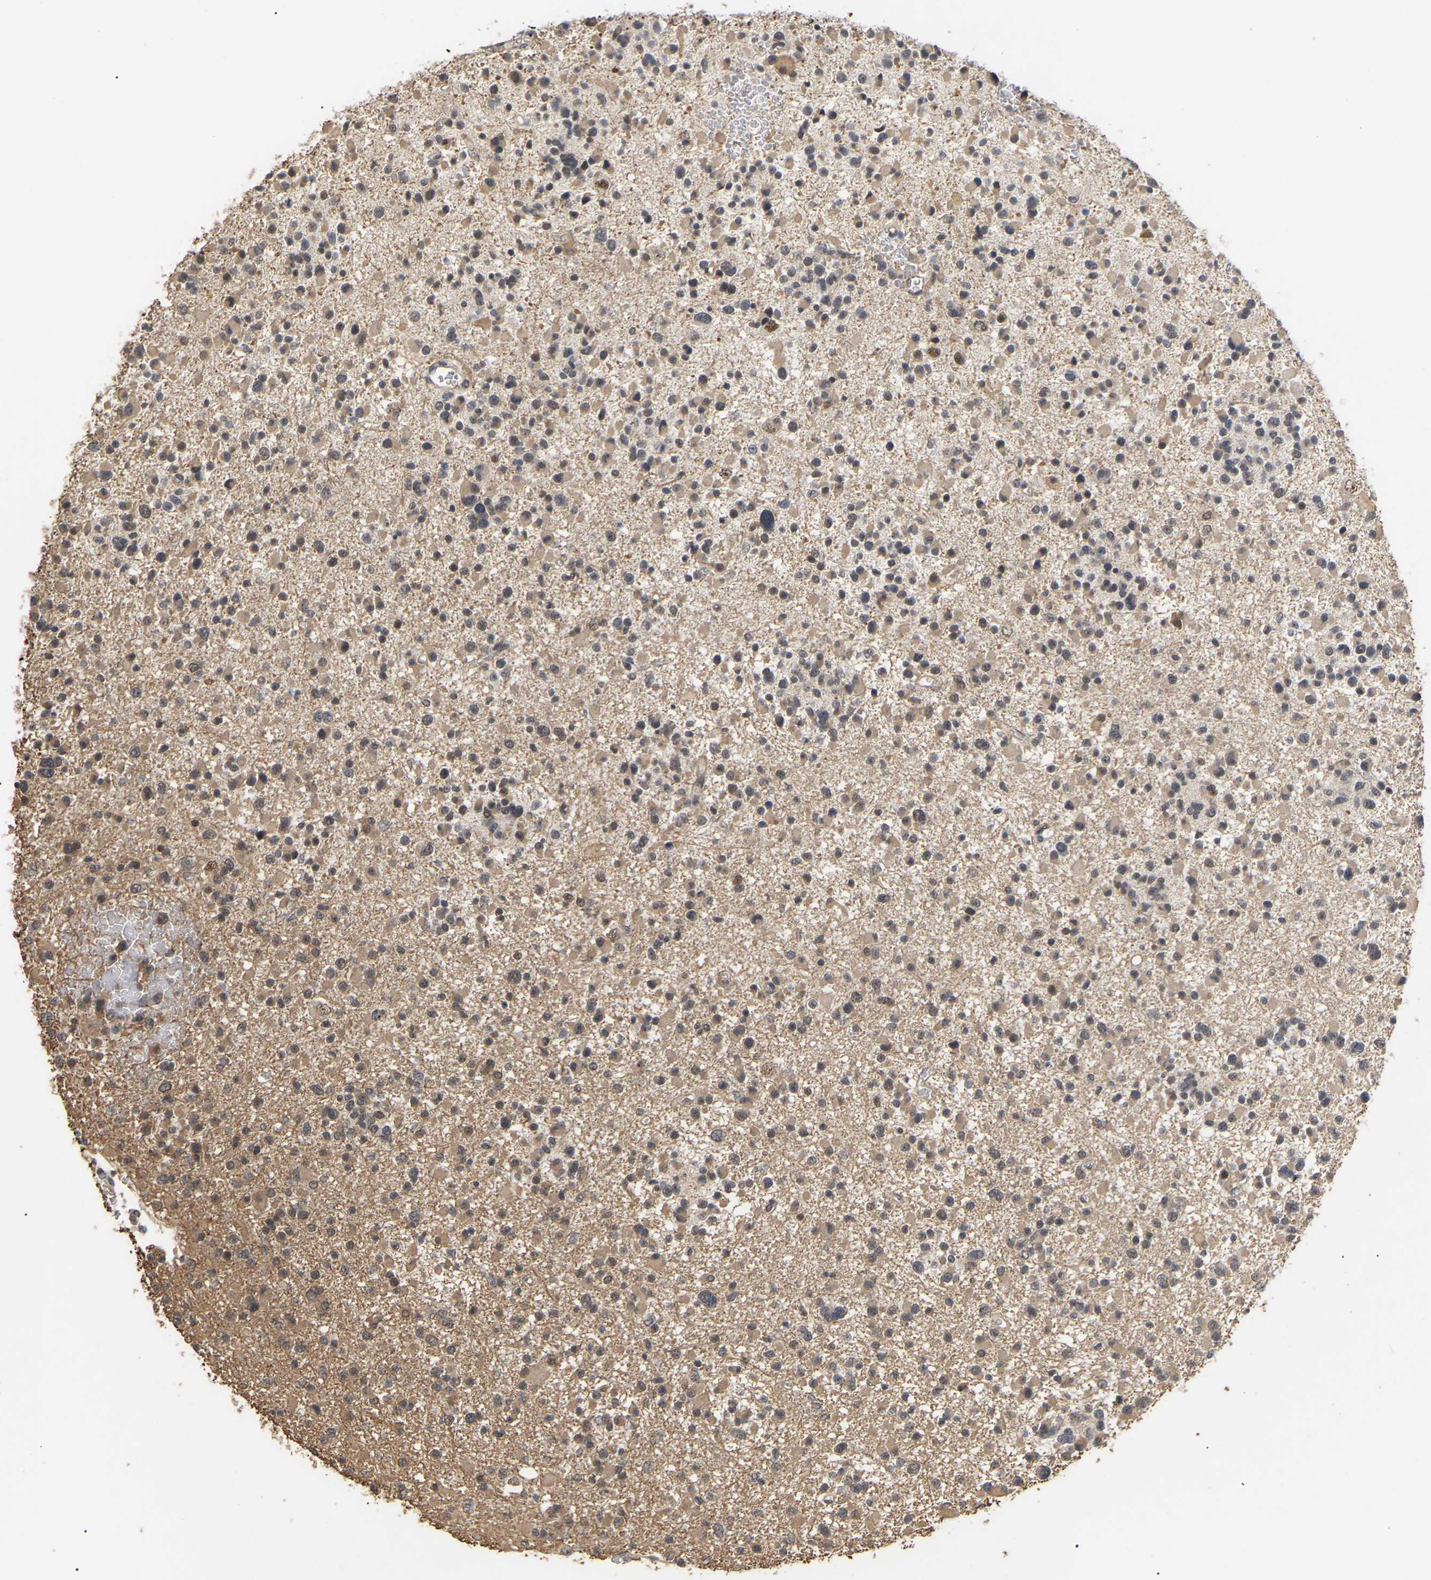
{"staining": {"intensity": "weak", "quantity": ">75%", "location": "cytoplasmic/membranous"}, "tissue": "glioma", "cell_type": "Tumor cells", "image_type": "cancer", "snomed": [{"axis": "morphology", "description": "Glioma, malignant, Low grade"}, {"axis": "topography", "description": "Brain"}], "caption": "Human glioma stained for a protein (brown) shows weak cytoplasmic/membranous positive staining in about >75% of tumor cells.", "gene": "JAZF1", "patient": {"sex": "female", "age": 22}}